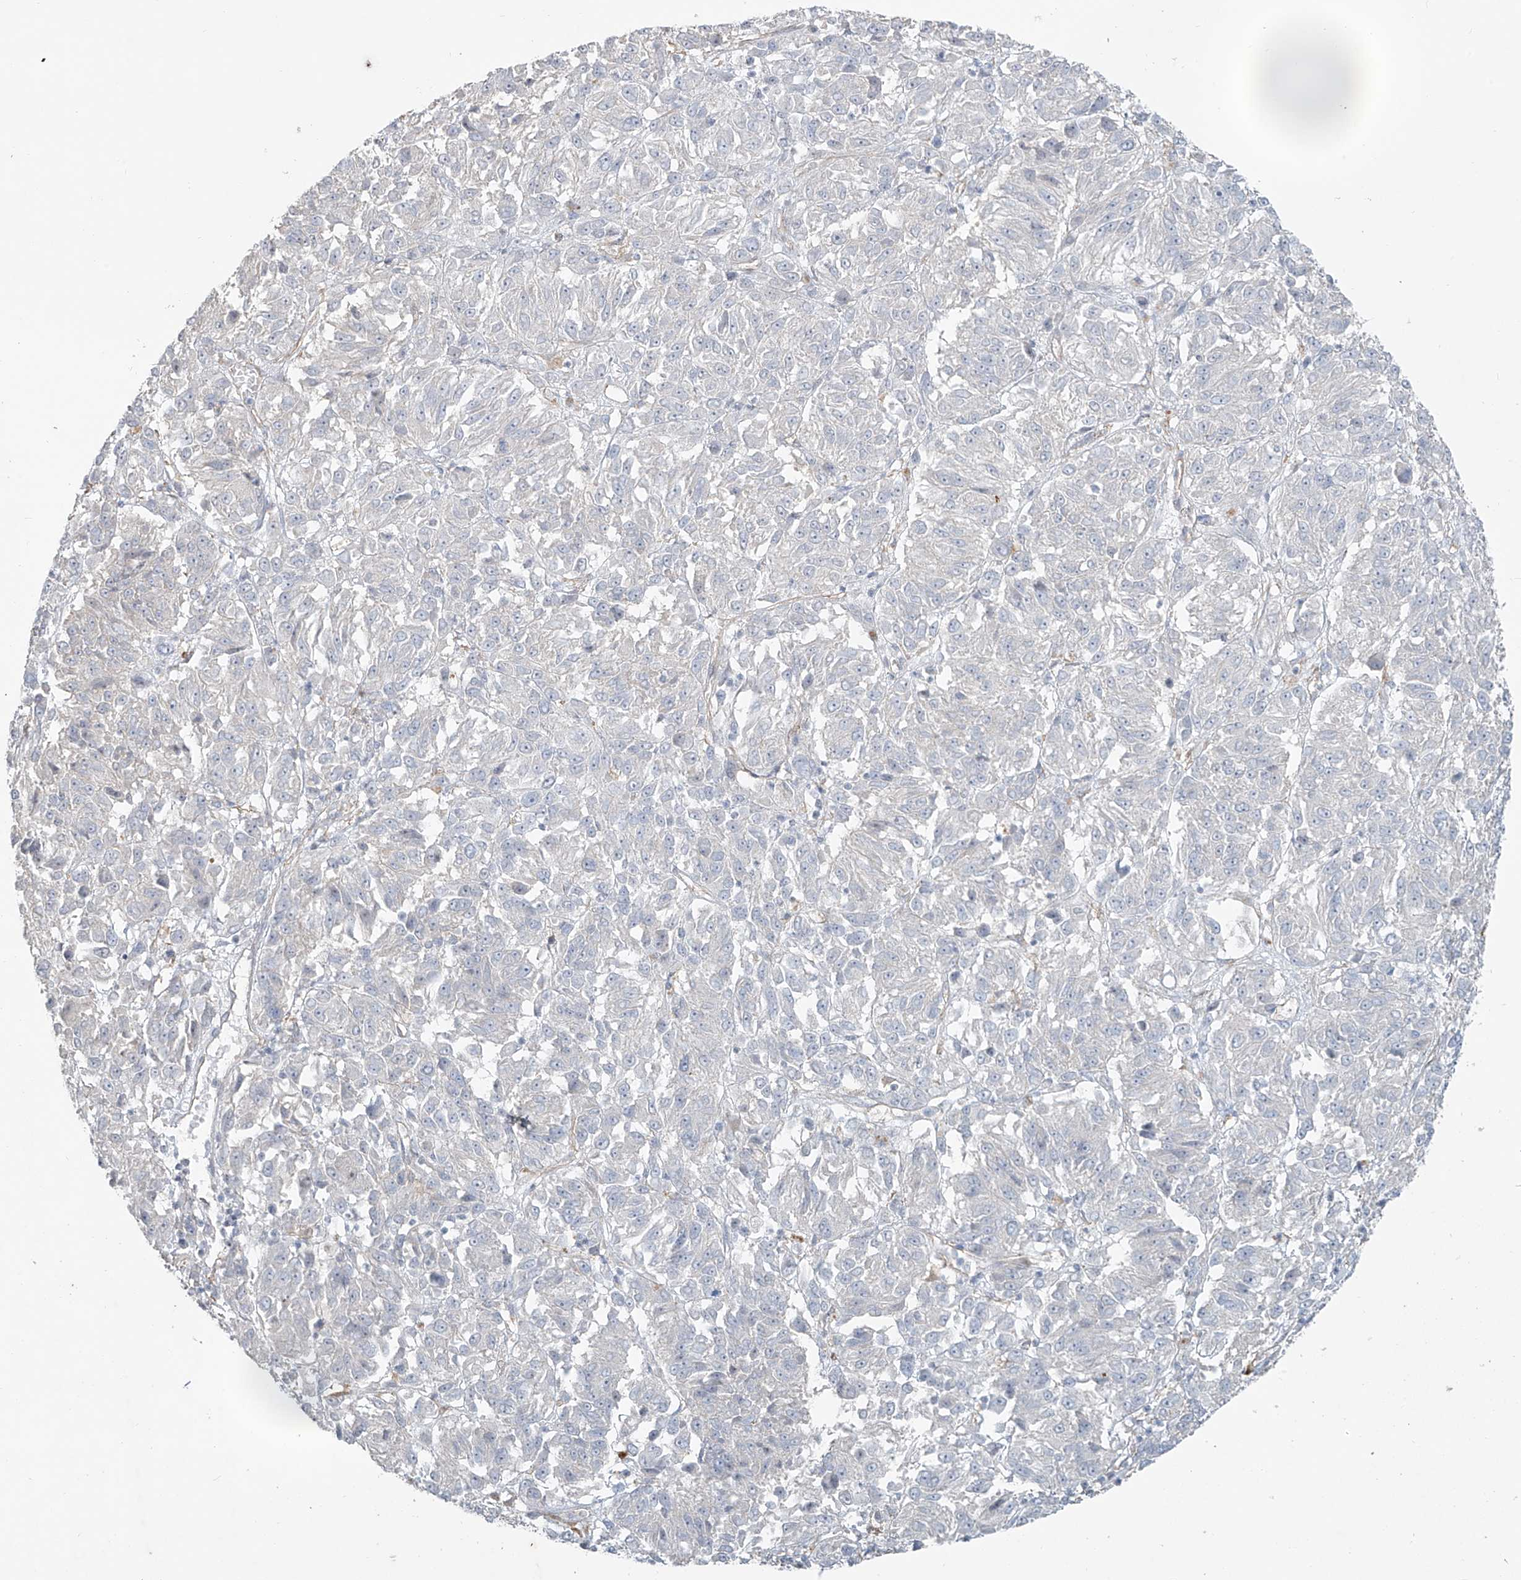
{"staining": {"intensity": "negative", "quantity": "none", "location": "none"}, "tissue": "melanoma", "cell_type": "Tumor cells", "image_type": "cancer", "snomed": [{"axis": "morphology", "description": "Malignant melanoma, Metastatic site"}, {"axis": "topography", "description": "Lung"}], "caption": "This histopathology image is of melanoma stained with immunohistochemistry to label a protein in brown with the nuclei are counter-stained blue. There is no expression in tumor cells.", "gene": "TUBE1", "patient": {"sex": "male", "age": 64}}